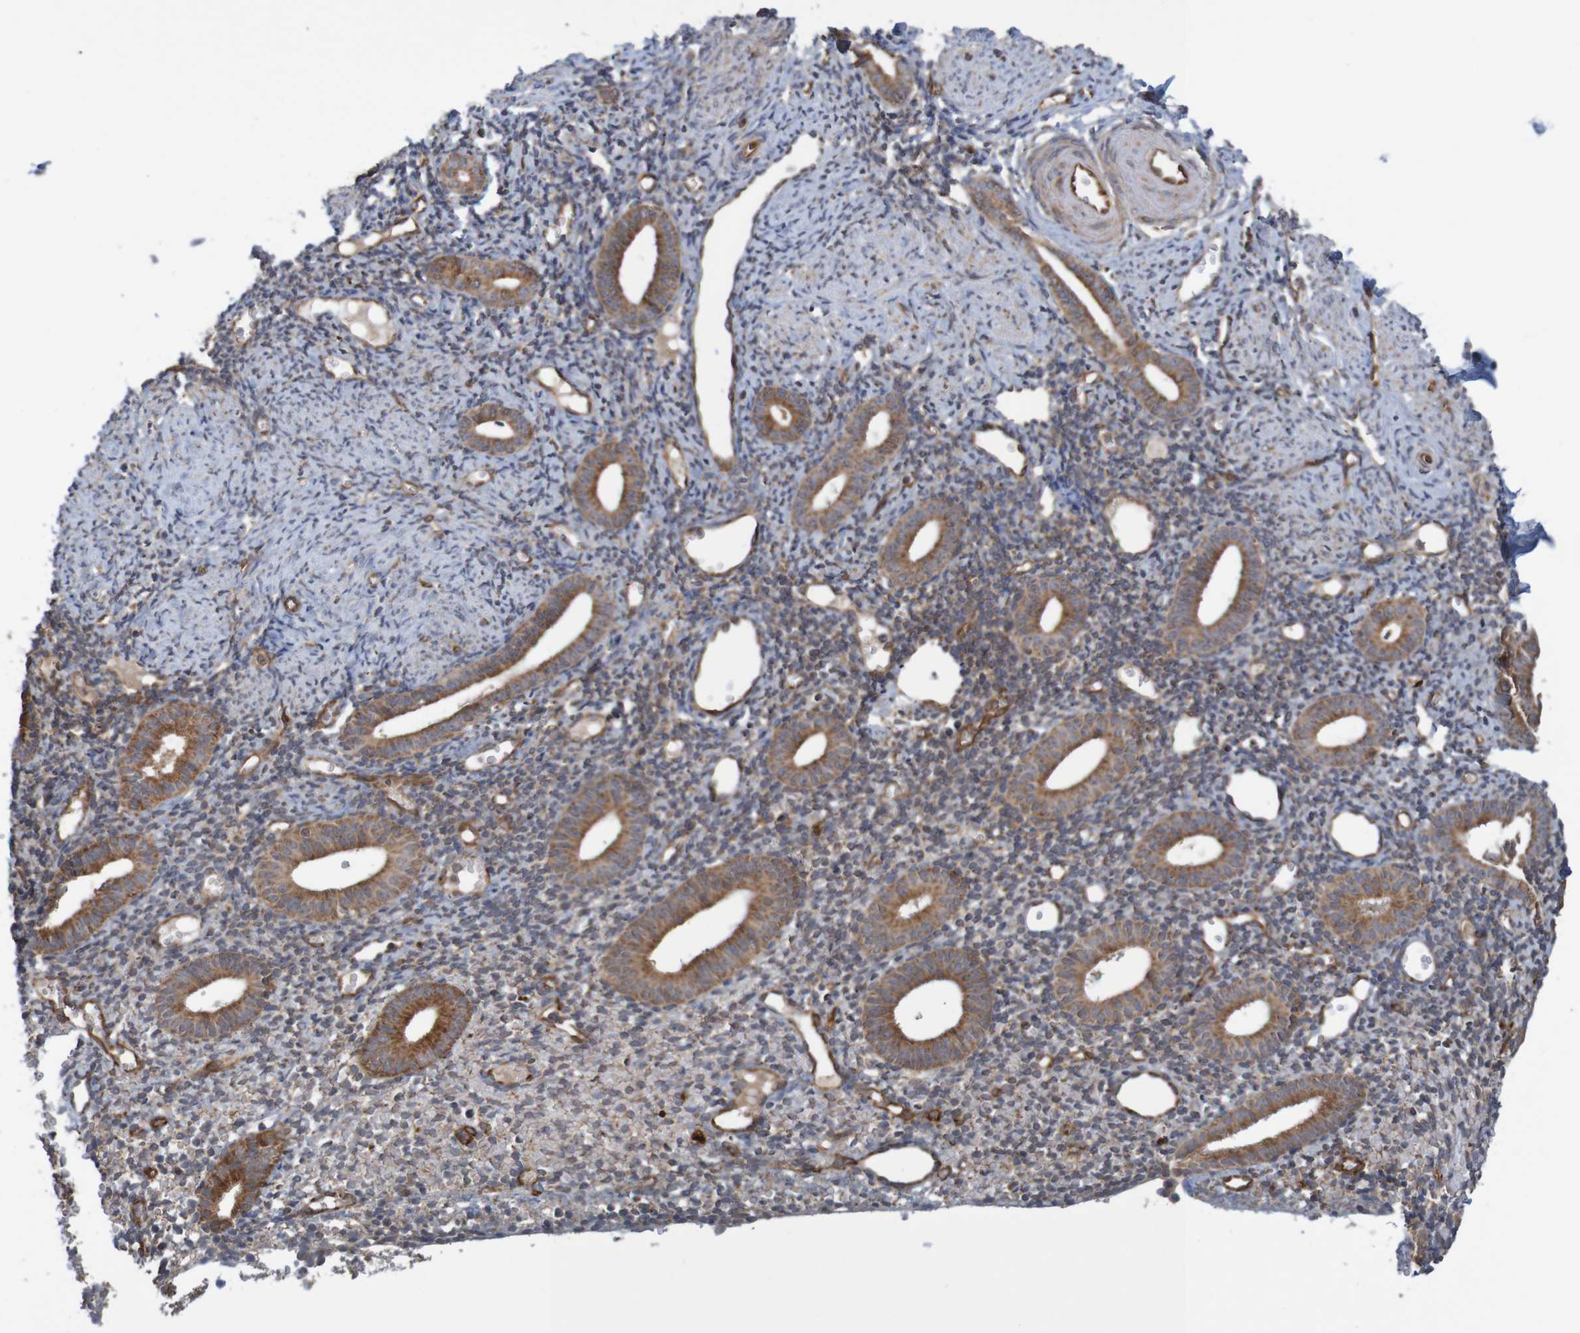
{"staining": {"intensity": "moderate", "quantity": "25%-75%", "location": "cytoplasmic/membranous"}, "tissue": "endometrium", "cell_type": "Cells in endometrial stroma", "image_type": "normal", "snomed": [{"axis": "morphology", "description": "Normal tissue, NOS"}, {"axis": "topography", "description": "Endometrium"}], "caption": "High-magnification brightfield microscopy of unremarkable endometrium stained with DAB (brown) and counterstained with hematoxylin (blue). cells in endometrial stroma exhibit moderate cytoplasmic/membranous staining is seen in approximately25%-75% of cells. (Stains: DAB in brown, nuclei in blue, Microscopy: brightfield microscopy at high magnification).", "gene": "MRPL52", "patient": {"sex": "female", "age": 50}}